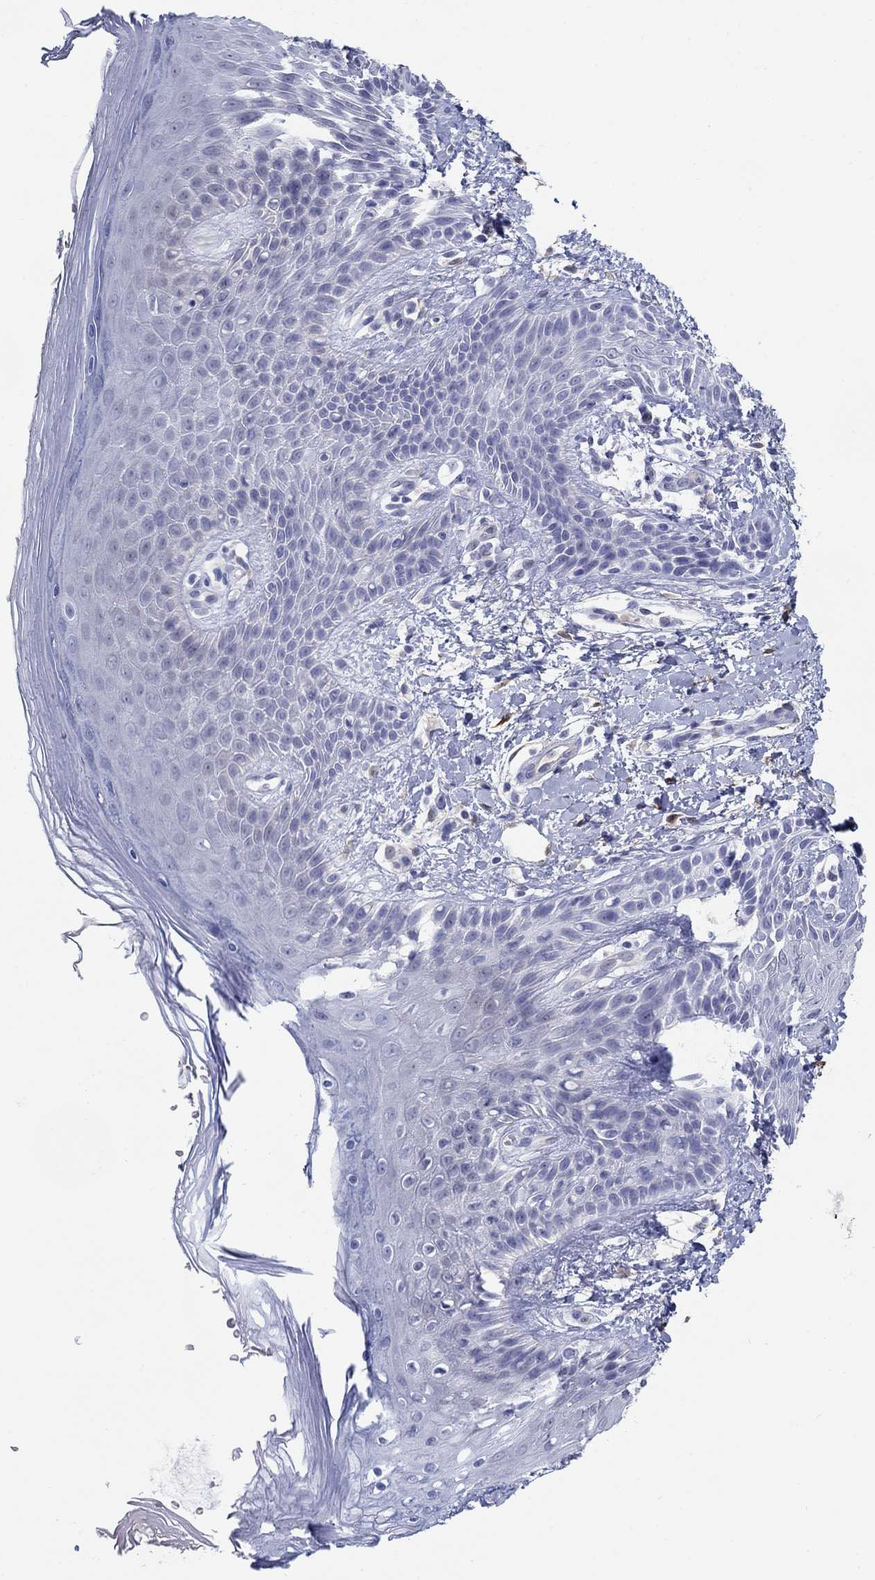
{"staining": {"intensity": "negative", "quantity": "none", "location": "none"}, "tissue": "skin", "cell_type": "Epidermal cells", "image_type": "normal", "snomed": [{"axis": "morphology", "description": "Normal tissue, NOS"}, {"axis": "topography", "description": "Anal"}], "caption": "Epidermal cells are negative for brown protein staining in benign skin. (Stains: DAB (3,3'-diaminobenzidine) IHC with hematoxylin counter stain, Microscopy: brightfield microscopy at high magnification).", "gene": "AKR1C1", "patient": {"sex": "male", "age": 36}}